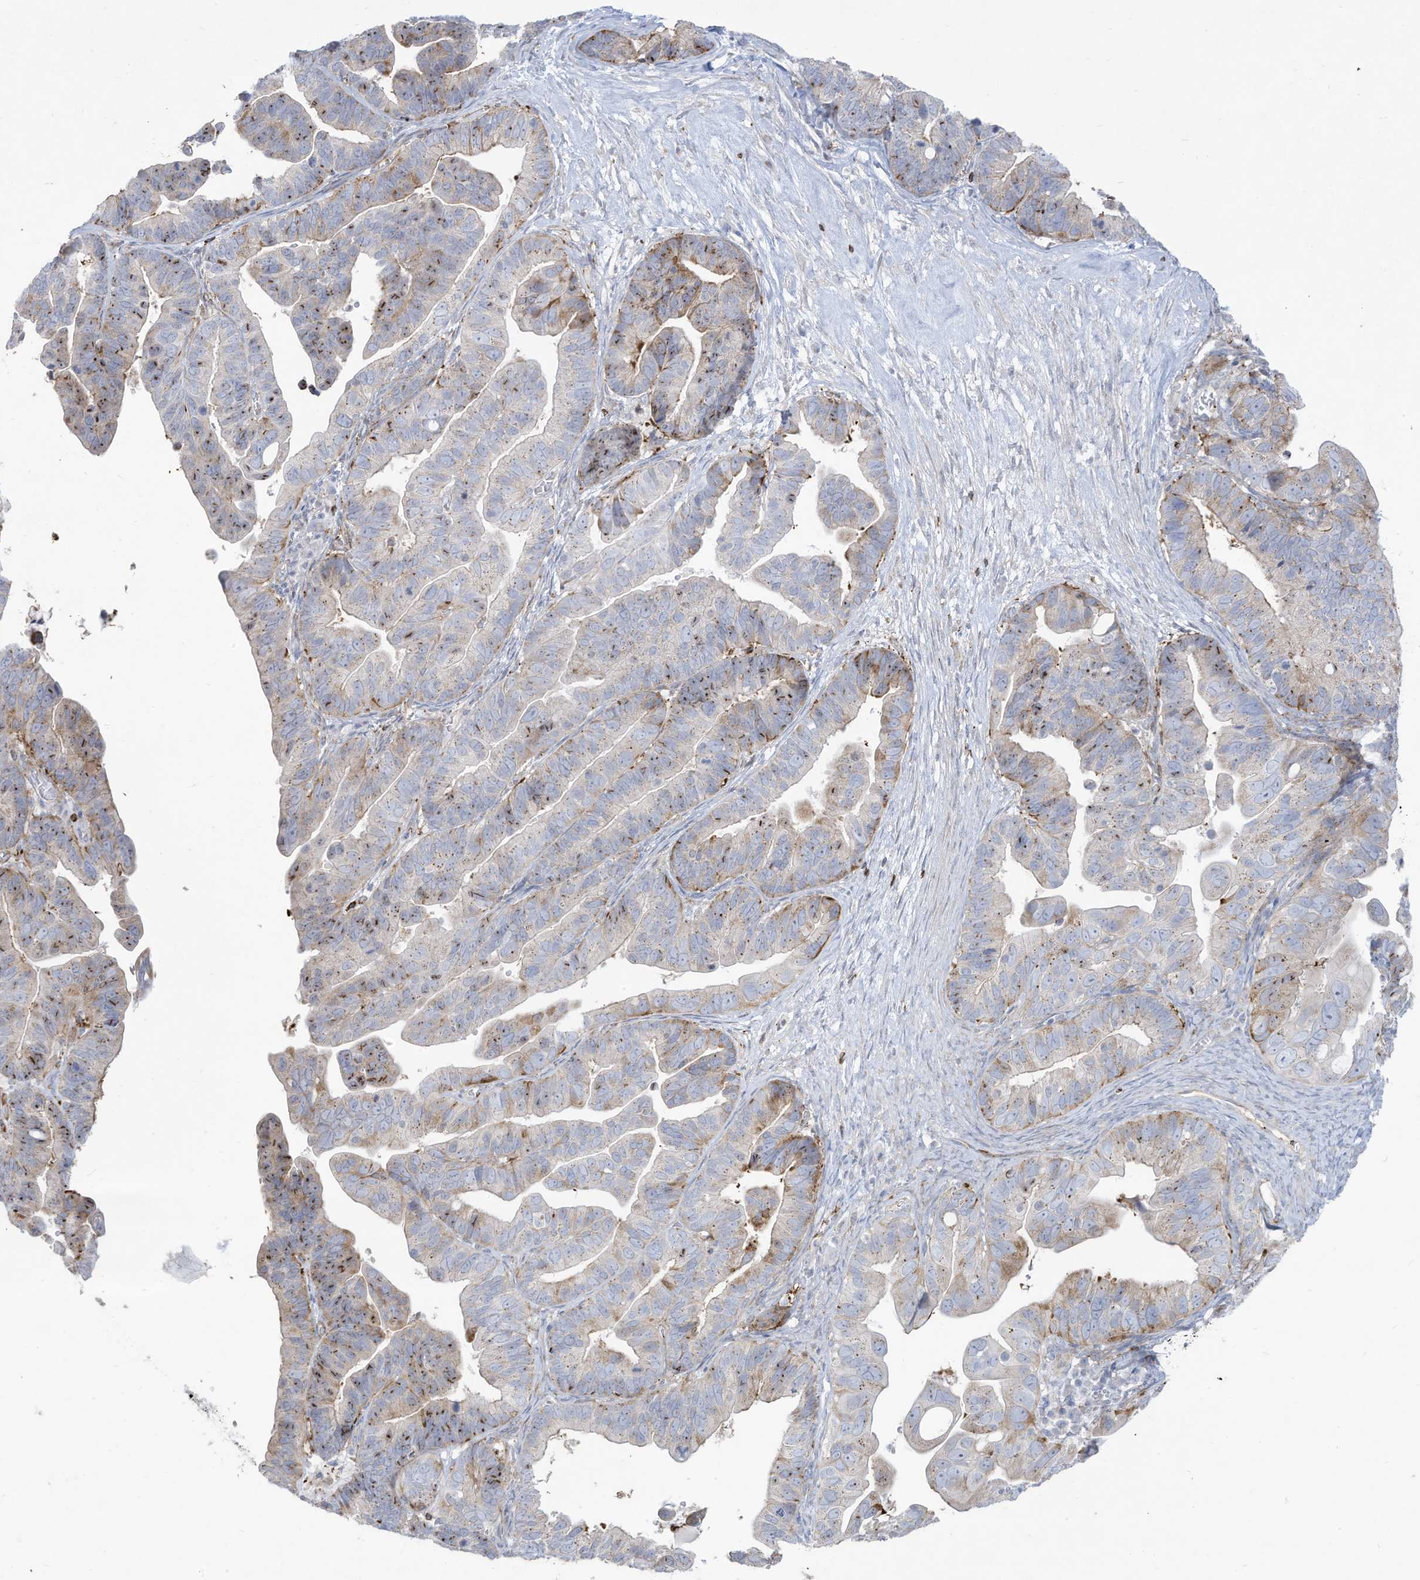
{"staining": {"intensity": "moderate", "quantity": "25%-75%", "location": "cytoplasmic/membranous"}, "tissue": "ovarian cancer", "cell_type": "Tumor cells", "image_type": "cancer", "snomed": [{"axis": "morphology", "description": "Cystadenocarcinoma, serous, NOS"}, {"axis": "topography", "description": "Ovary"}], "caption": "Immunohistochemical staining of human ovarian serous cystadenocarcinoma demonstrates medium levels of moderate cytoplasmic/membranous protein staining in approximately 25%-75% of tumor cells. Immunohistochemistry stains the protein of interest in brown and the nuclei are stained blue.", "gene": "THNSL2", "patient": {"sex": "female", "age": 56}}